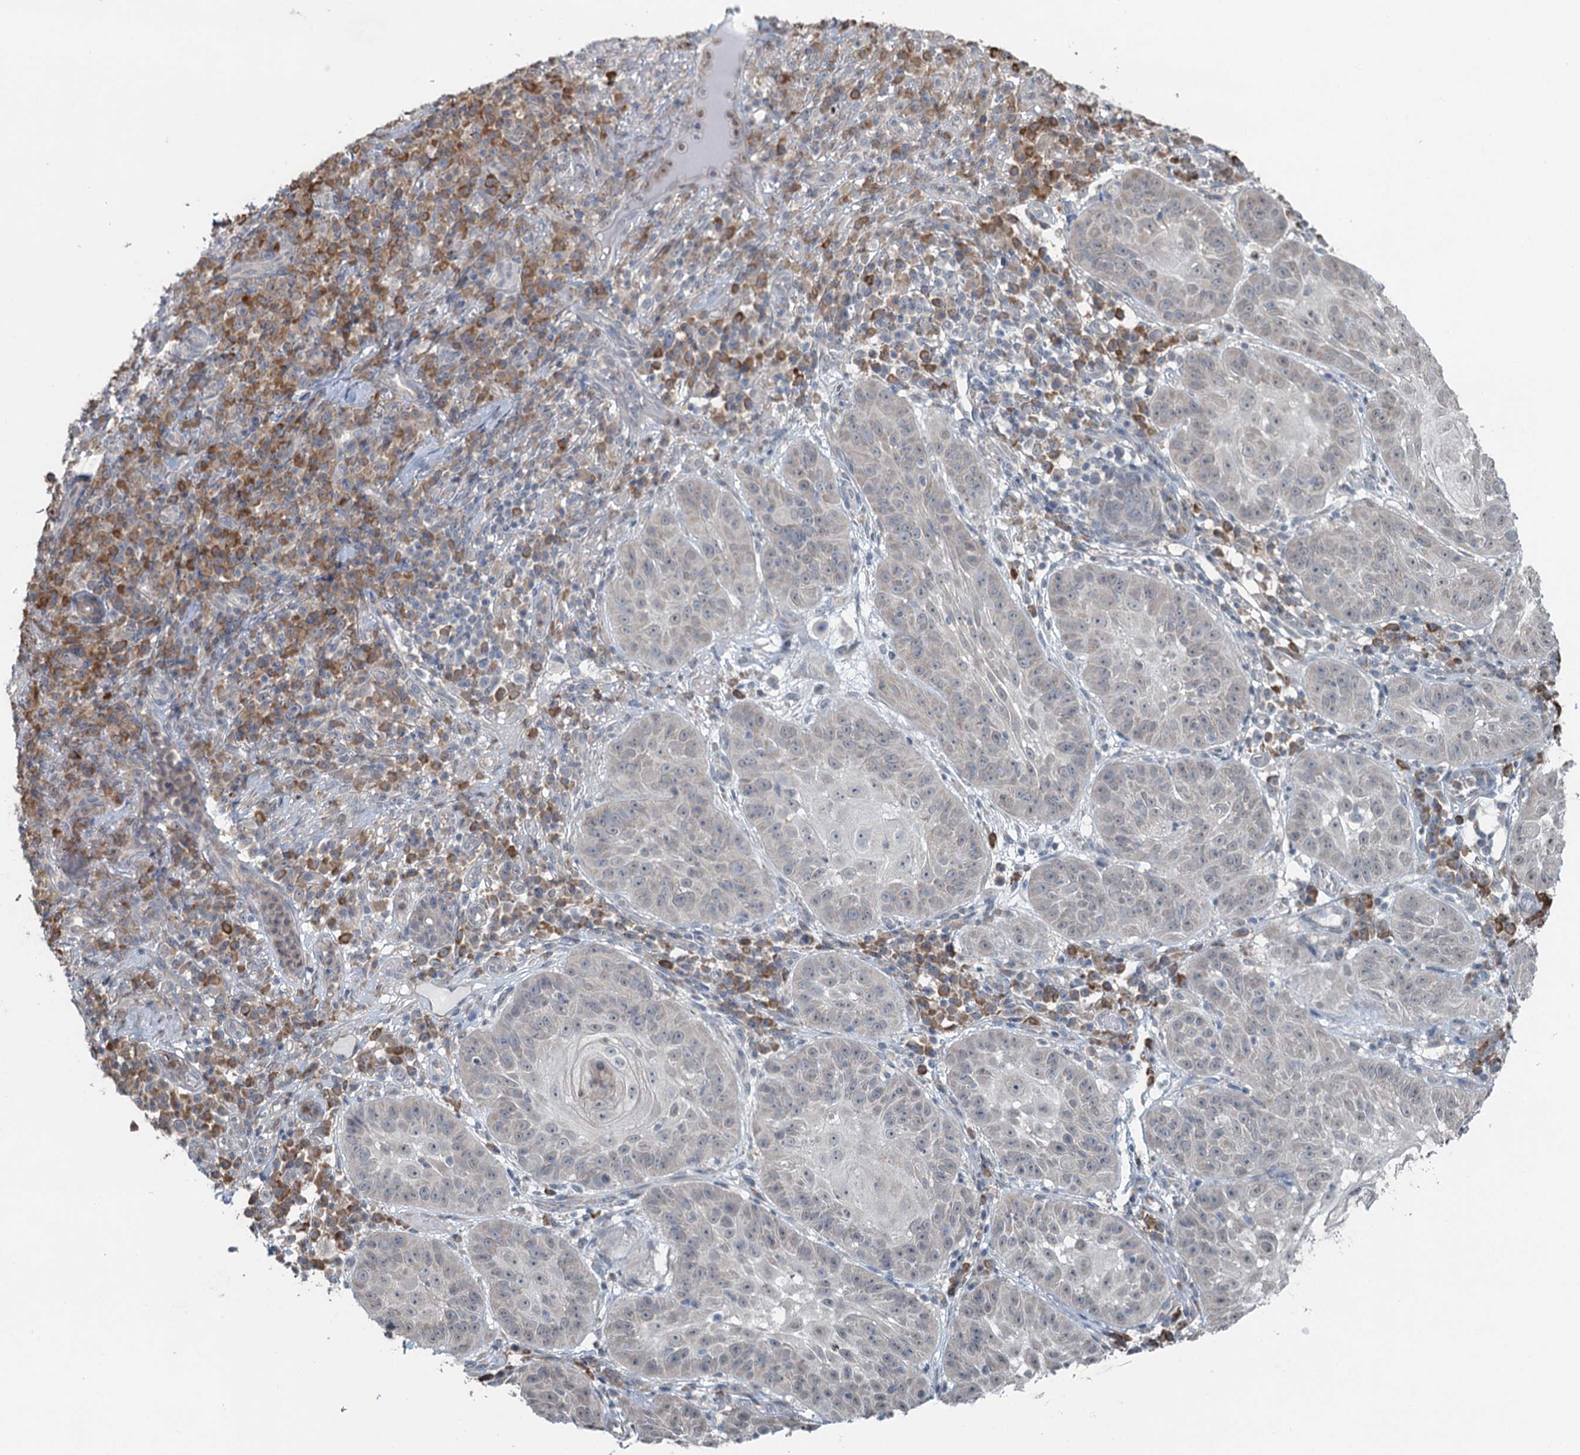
{"staining": {"intensity": "negative", "quantity": "none", "location": "none"}, "tissue": "skin cancer", "cell_type": "Tumor cells", "image_type": "cancer", "snomed": [{"axis": "morphology", "description": "Normal tissue, NOS"}, {"axis": "morphology", "description": "Basal cell carcinoma"}, {"axis": "topography", "description": "Skin"}], "caption": "A high-resolution micrograph shows immunohistochemistry (IHC) staining of skin cancer, which demonstrates no significant staining in tumor cells.", "gene": "TEX35", "patient": {"sex": "male", "age": 93}}